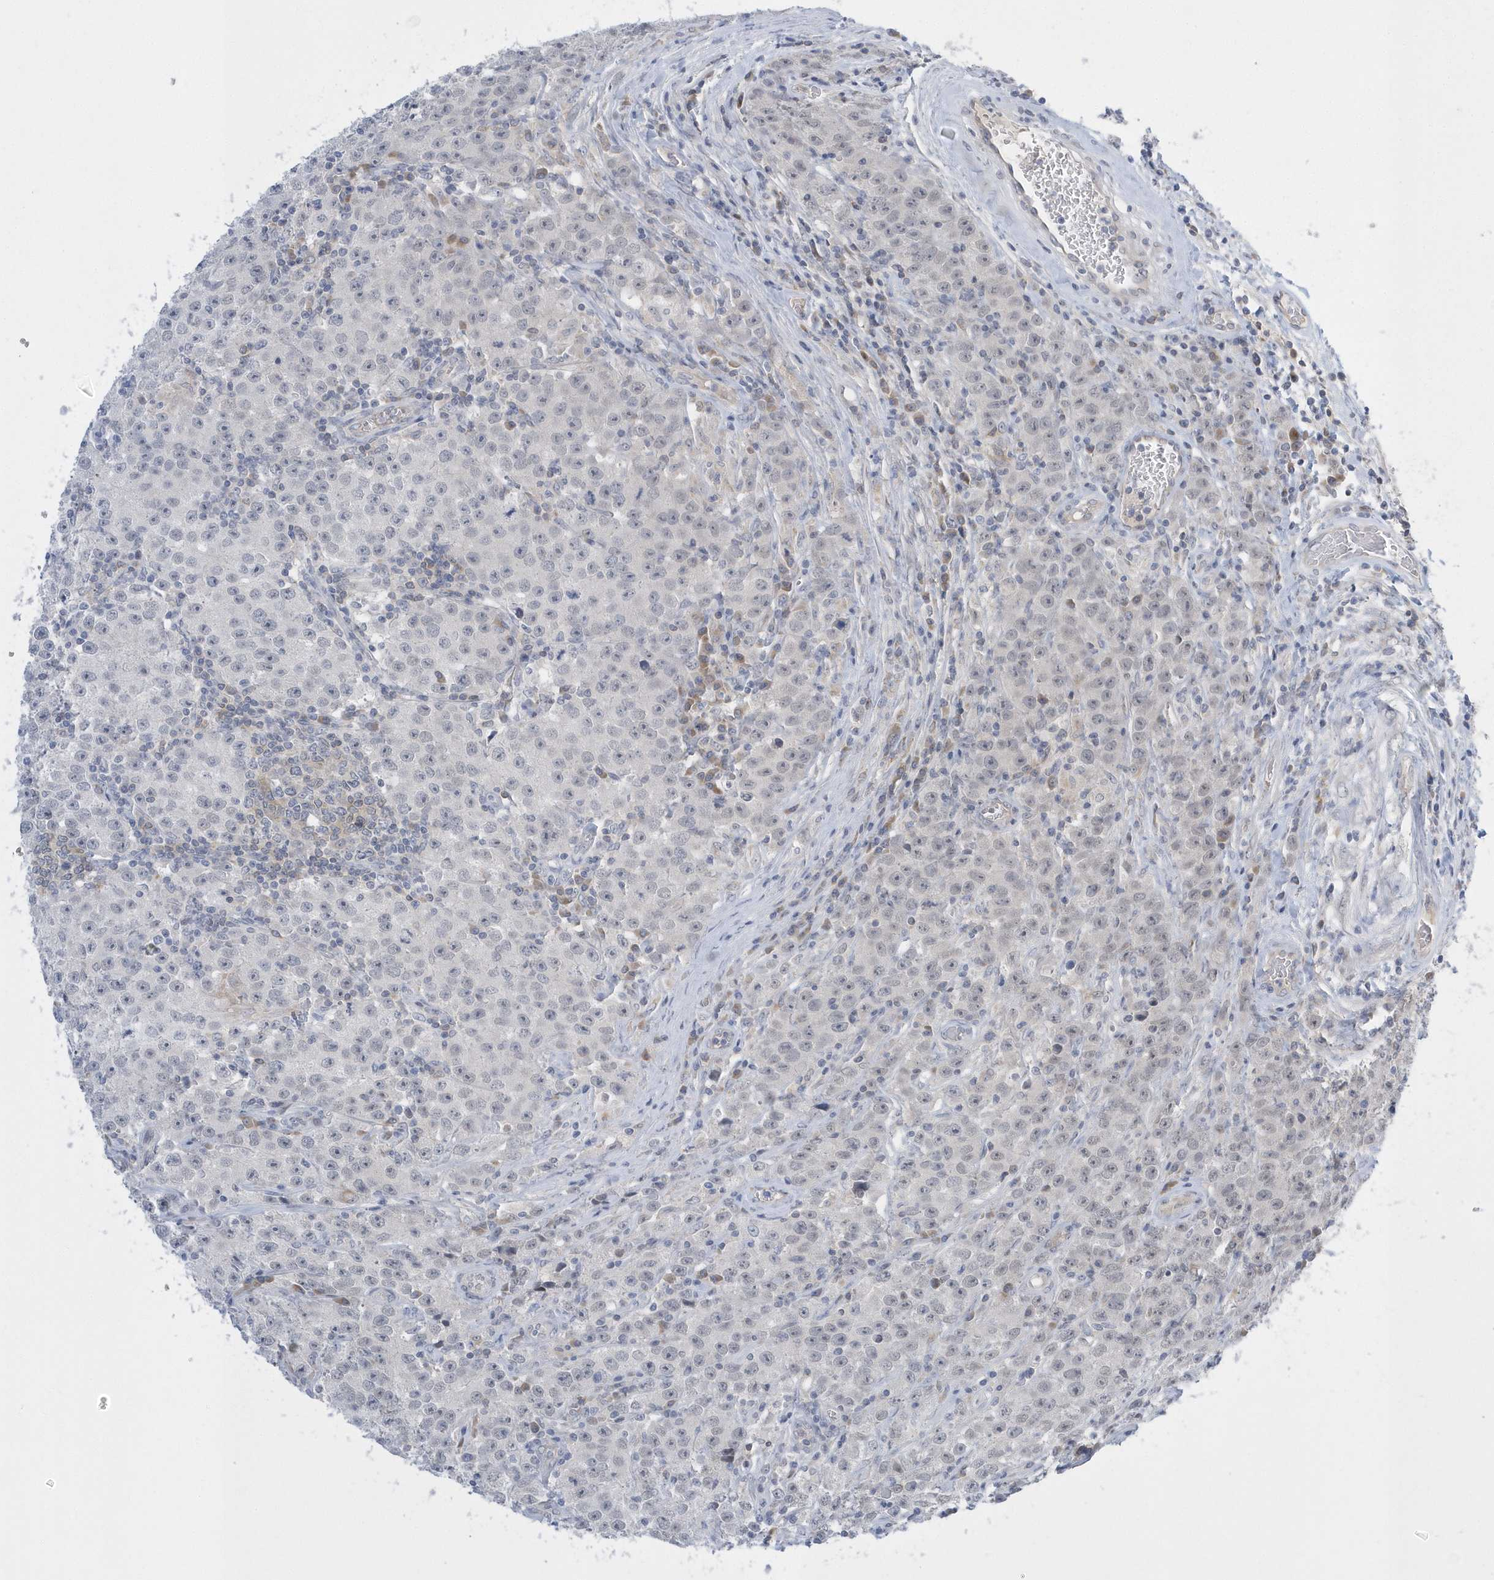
{"staining": {"intensity": "negative", "quantity": "none", "location": "none"}, "tissue": "testis cancer", "cell_type": "Tumor cells", "image_type": "cancer", "snomed": [{"axis": "morphology", "description": "Seminoma, NOS"}, {"axis": "morphology", "description": "Carcinoma, Embryonal, NOS"}, {"axis": "topography", "description": "Testis"}], "caption": "Immunohistochemistry (IHC) photomicrograph of human testis cancer (seminoma) stained for a protein (brown), which reveals no staining in tumor cells.", "gene": "ZC3H12D", "patient": {"sex": "male", "age": 43}}